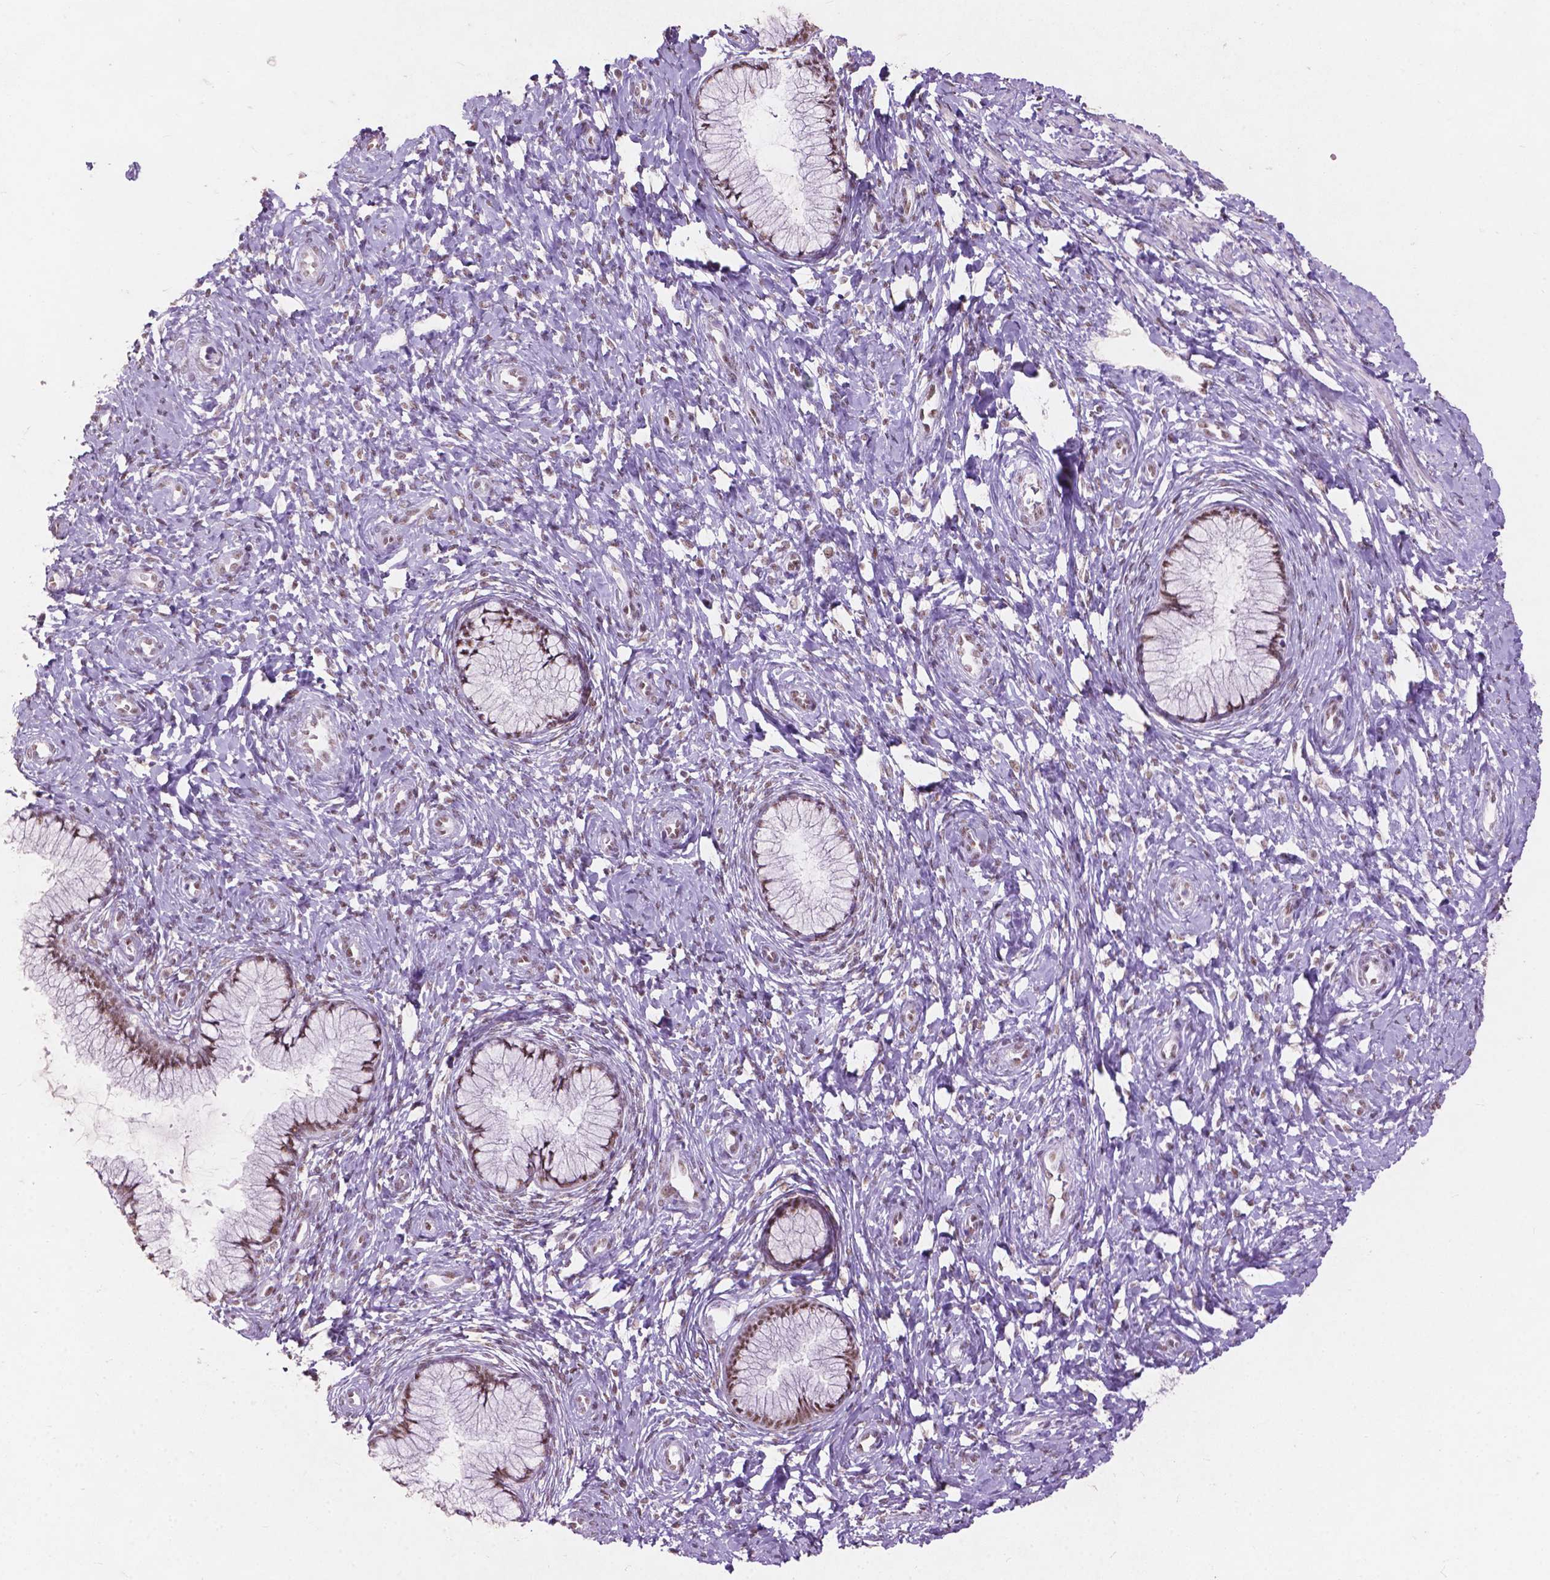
{"staining": {"intensity": "weak", "quantity": "25%-75%", "location": "nuclear"}, "tissue": "cervix", "cell_type": "Glandular cells", "image_type": "normal", "snomed": [{"axis": "morphology", "description": "Normal tissue, NOS"}, {"axis": "topography", "description": "Cervix"}], "caption": "Immunohistochemistry photomicrograph of unremarkable cervix stained for a protein (brown), which shows low levels of weak nuclear staining in about 25%-75% of glandular cells.", "gene": "COIL", "patient": {"sex": "female", "age": 37}}